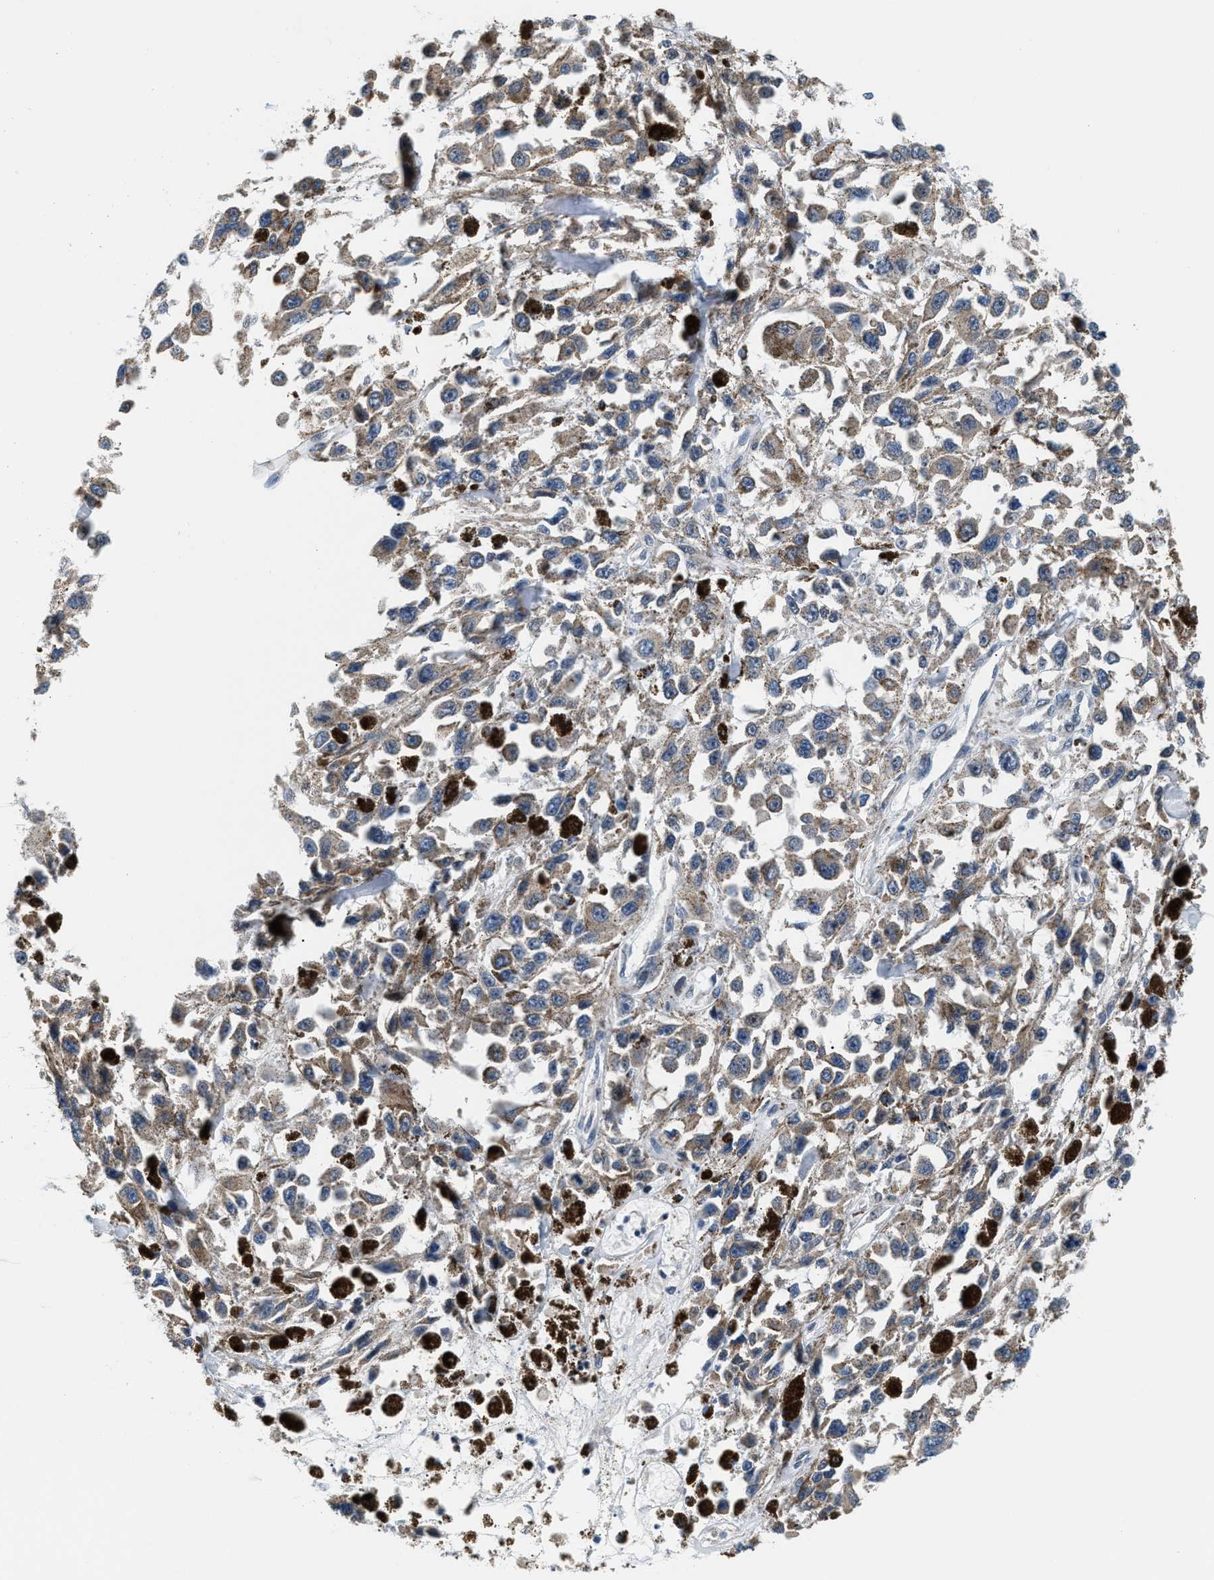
{"staining": {"intensity": "weak", "quantity": "25%-75%", "location": "cytoplasmic/membranous"}, "tissue": "melanoma", "cell_type": "Tumor cells", "image_type": "cancer", "snomed": [{"axis": "morphology", "description": "Malignant melanoma, Metastatic site"}, {"axis": "topography", "description": "Lymph node"}], "caption": "A high-resolution image shows immunohistochemistry (IHC) staining of melanoma, which reveals weak cytoplasmic/membranous staining in about 25%-75% of tumor cells. (IHC, brightfield microscopy, high magnification).", "gene": "KCNMB2", "patient": {"sex": "male", "age": 59}}